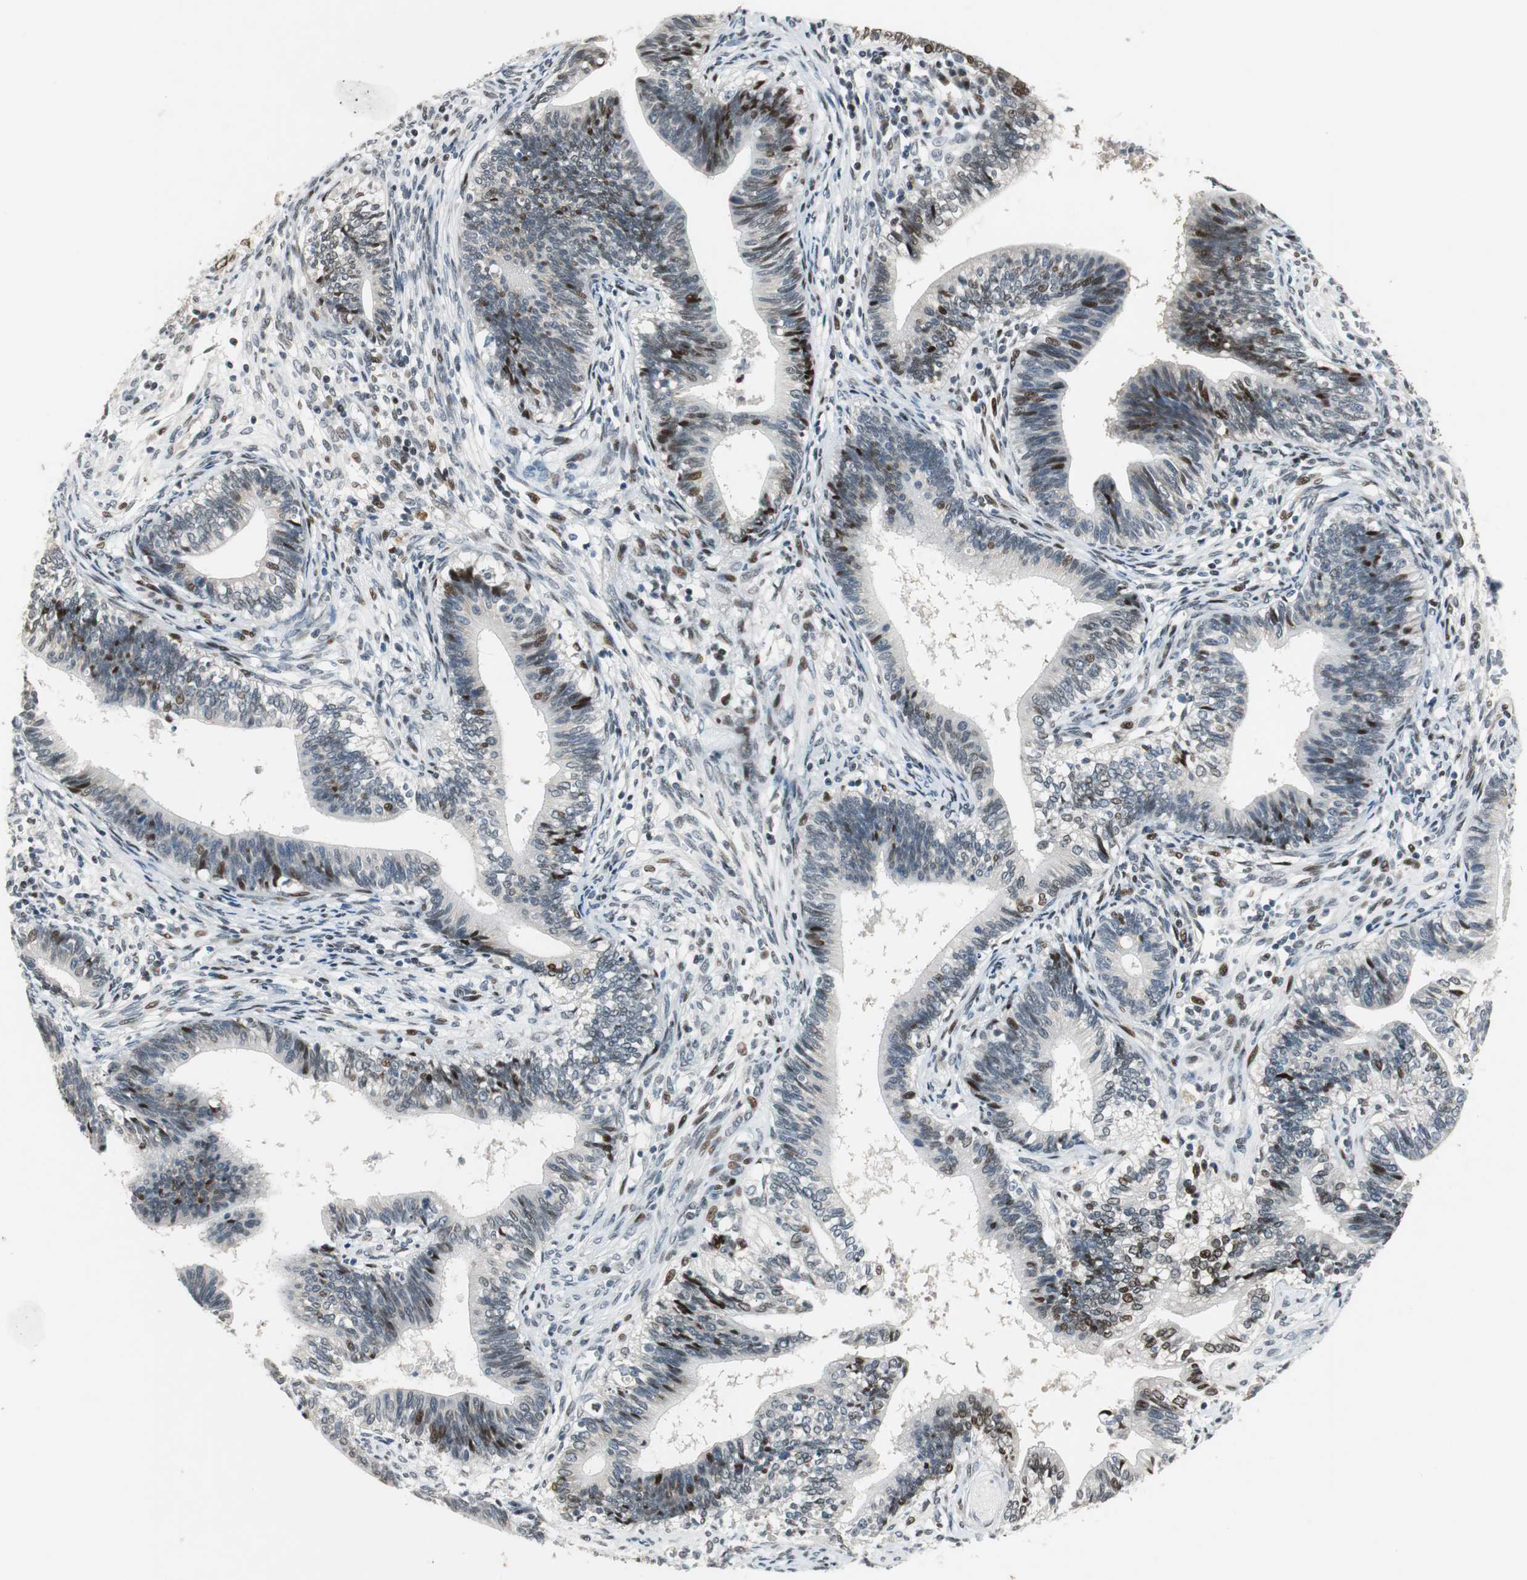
{"staining": {"intensity": "strong", "quantity": "<25%", "location": "nuclear"}, "tissue": "cervical cancer", "cell_type": "Tumor cells", "image_type": "cancer", "snomed": [{"axis": "morphology", "description": "Adenocarcinoma, NOS"}, {"axis": "topography", "description": "Cervix"}], "caption": "Immunohistochemistry of cervical cancer (adenocarcinoma) demonstrates medium levels of strong nuclear staining in about <25% of tumor cells. The staining was performed using DAB (3,3'-diaminobenzidine) to visualize the protein expression in brown, while the nuclei were stained in blue with hematoxylin (Magnification: 20x).", "gene": "AJUBA", "patient": {"sex": "female", "age": 44}}